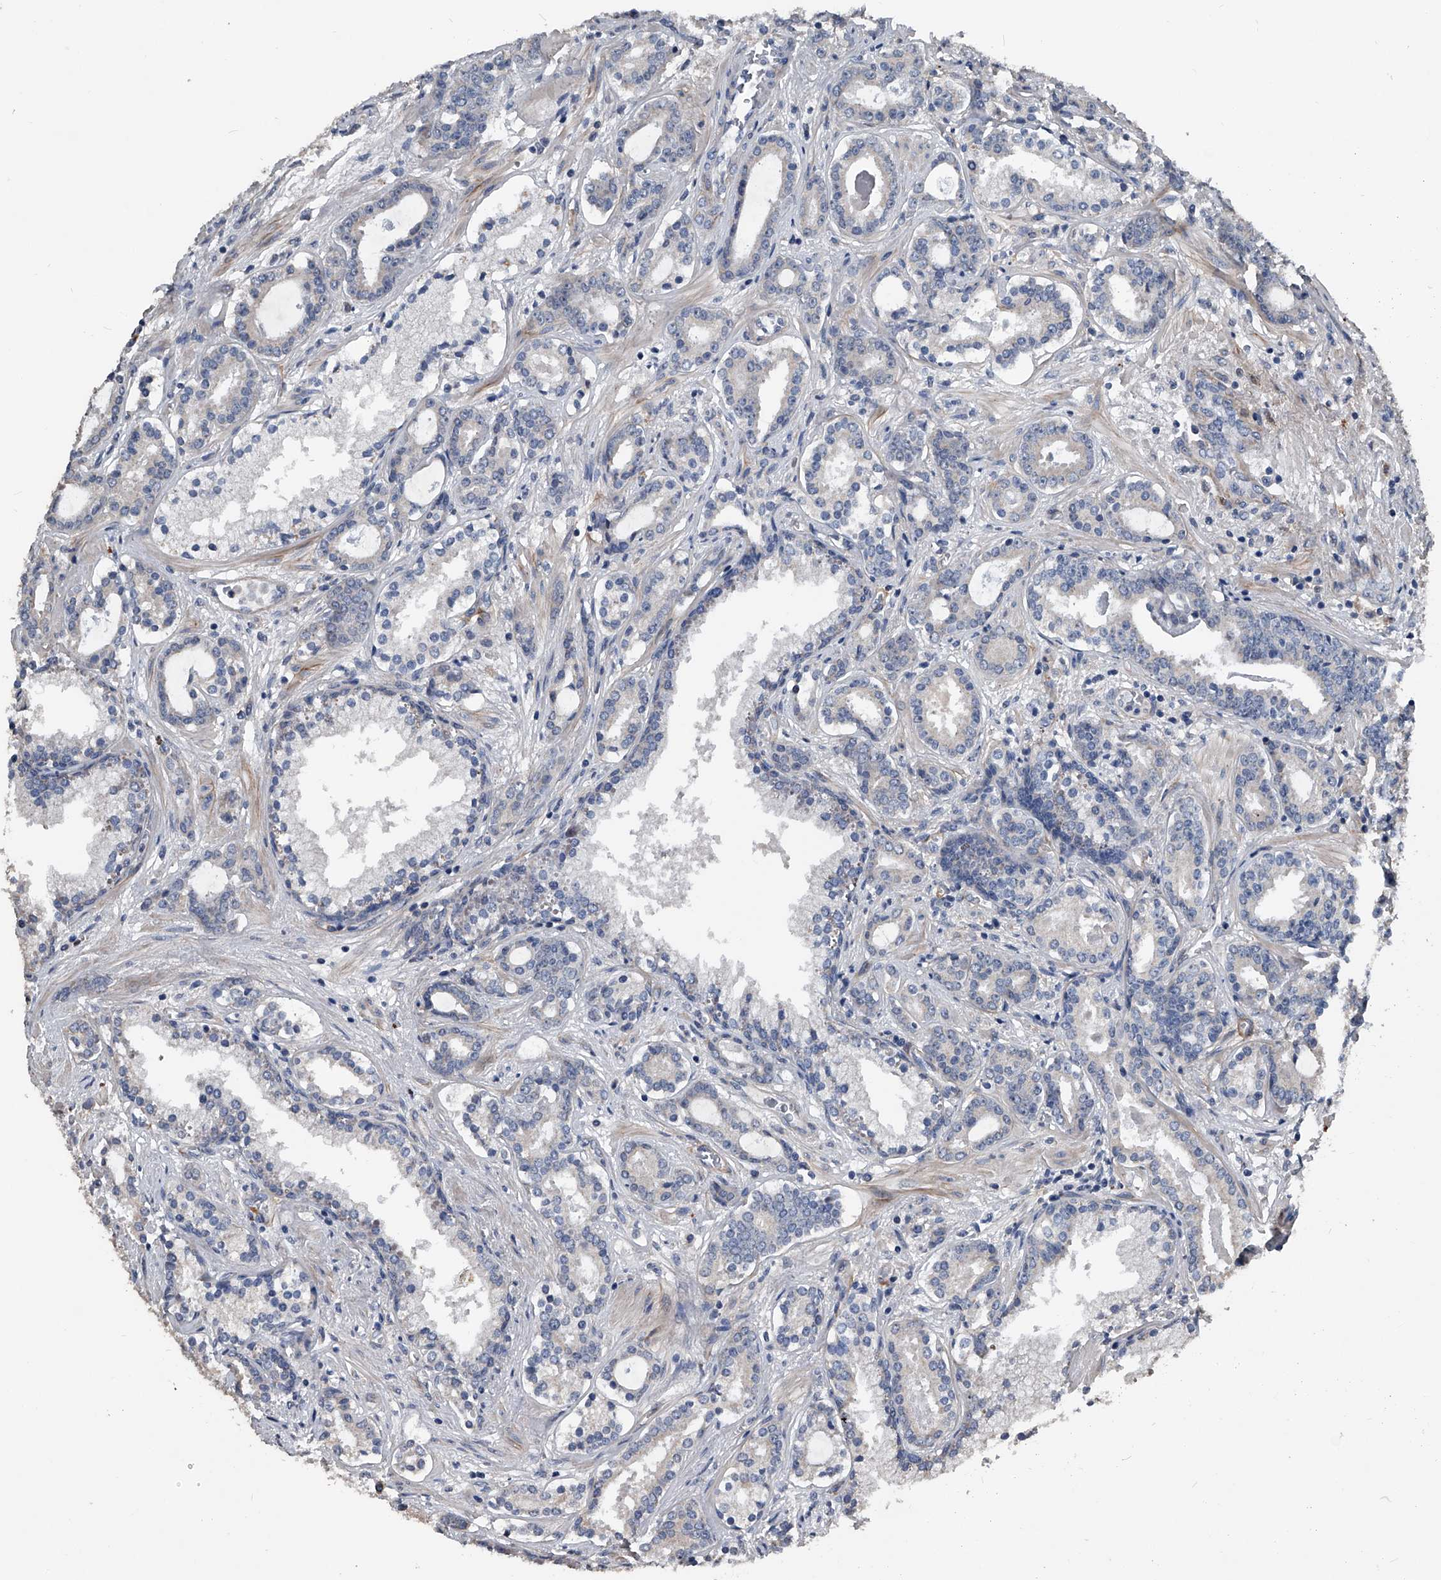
{"staining": {"intensity": "negative", "quantity": "none", "location": "none"}, "tissue": "prostate cancer", "cell_type": "Tumor cells", "image_type": "cancer", "snomed": [{"axis": "morphology", "description": "Adenocarcinoma, High grade"}, {"axis": "topography", "description": "Prostate"}], "caption": "Prostate cancer was stained to show a protein in brown. There is no significant expression in tumor cells. (IHC, brightfield microscopy, high magnification).", "gene": "PHACTR1", "patient": {"sex": "male", "age": 58}}